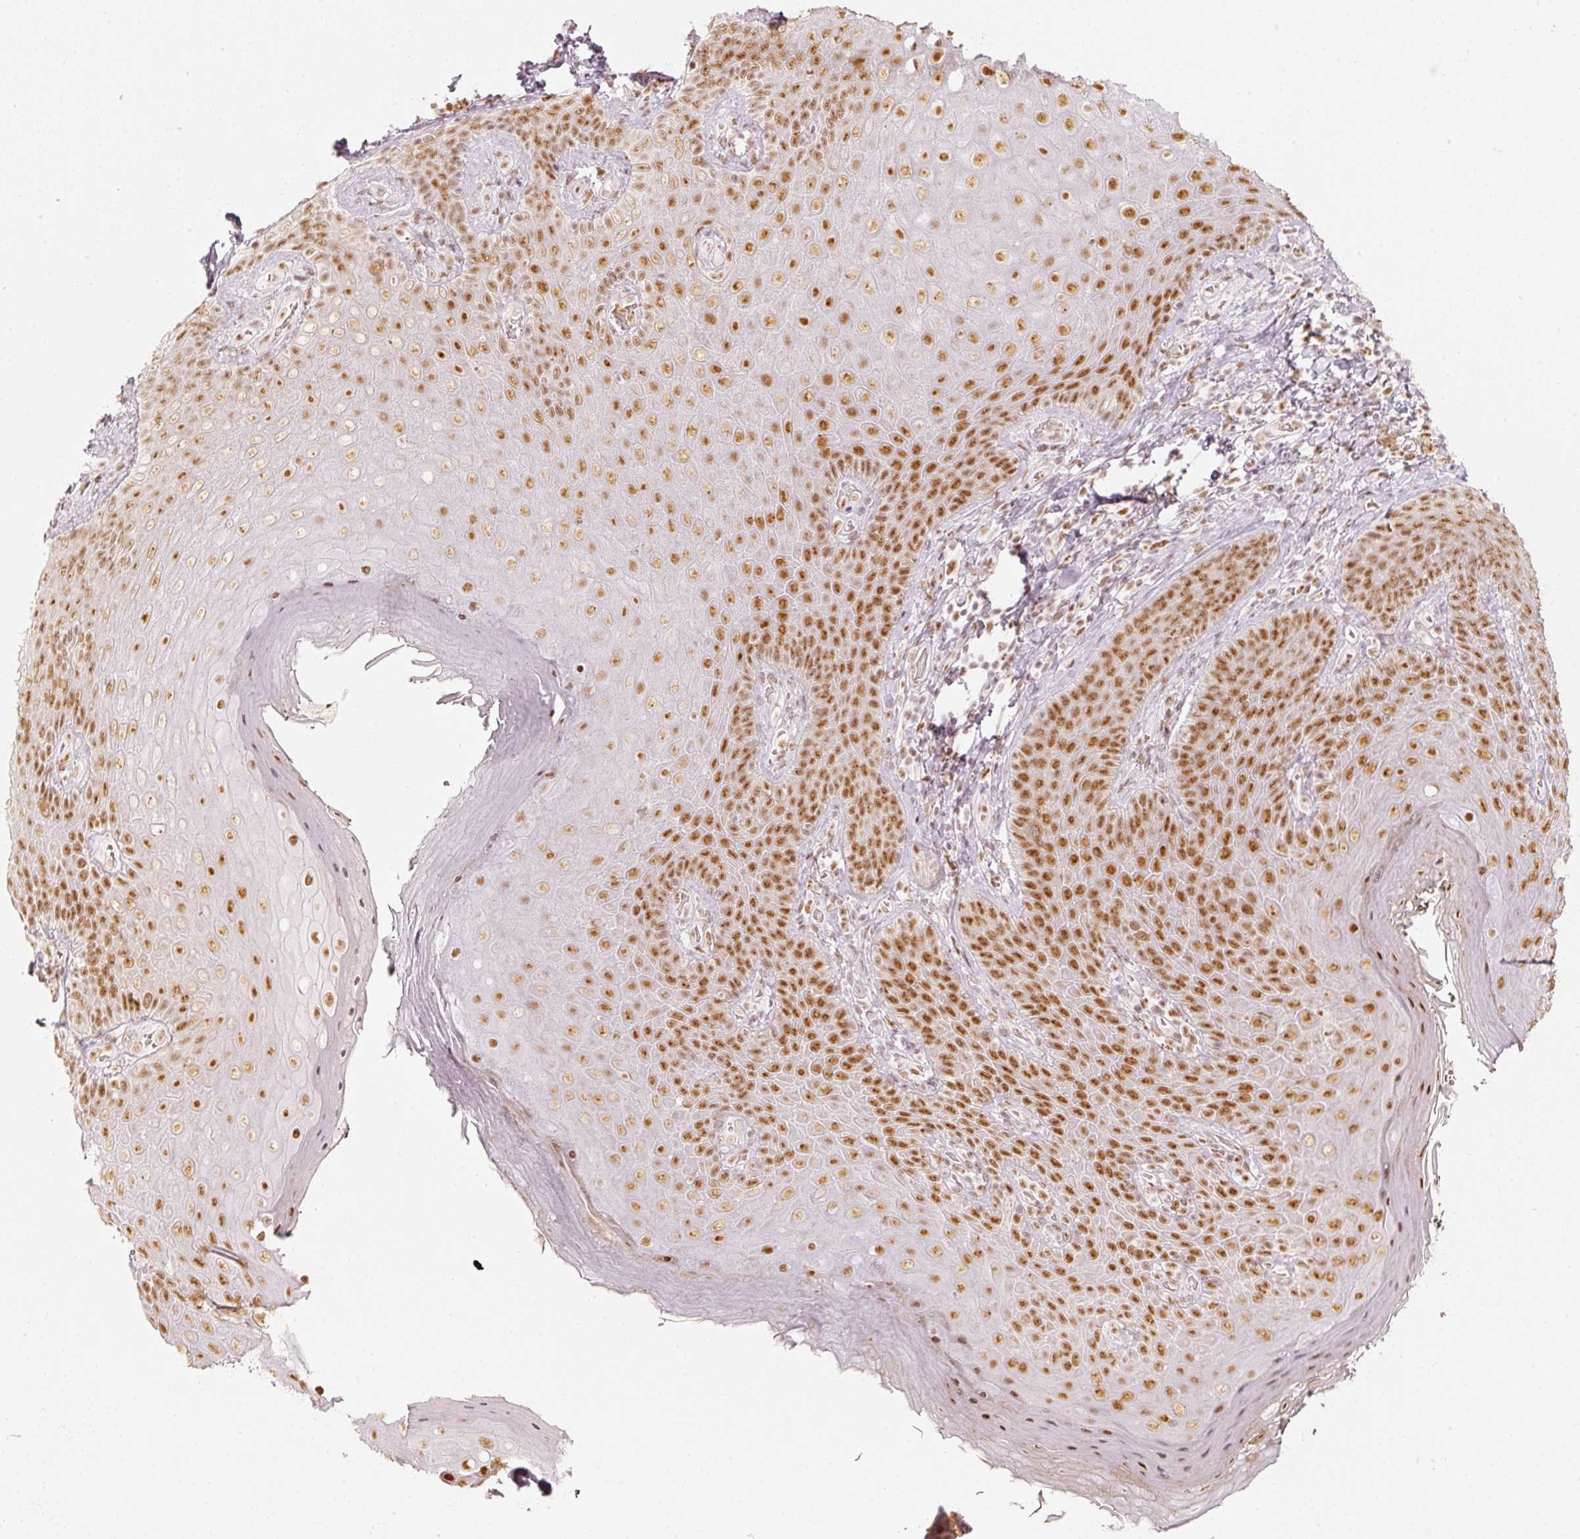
{"staining": {"intensity": "strong", "quantity": ">75%", "location": "nuclear"}, "tissue": "skin", "cell_type": "Epidermal cells", "image_type": "normal", "snomed": [{"axis": "morphology", "description": "Normal tissue, NOS"}, {"axis": "topography", "description": "Anal"}, {"axis": "topography", "description": "Peripheral nerve tissue"}], "caption": "High-power microscopy captured an immunohistochemistry (IHC) image of unremarkable skin, revealing strong nuclear staining in approximately >75% of epidermal cells. (Stains: DAB in brown, nuclei in blue, Microscopy: brightfield microscopy at high magnification).", "gene": "PPP1R10", "patient": {"sex": "male", "age": 53}}